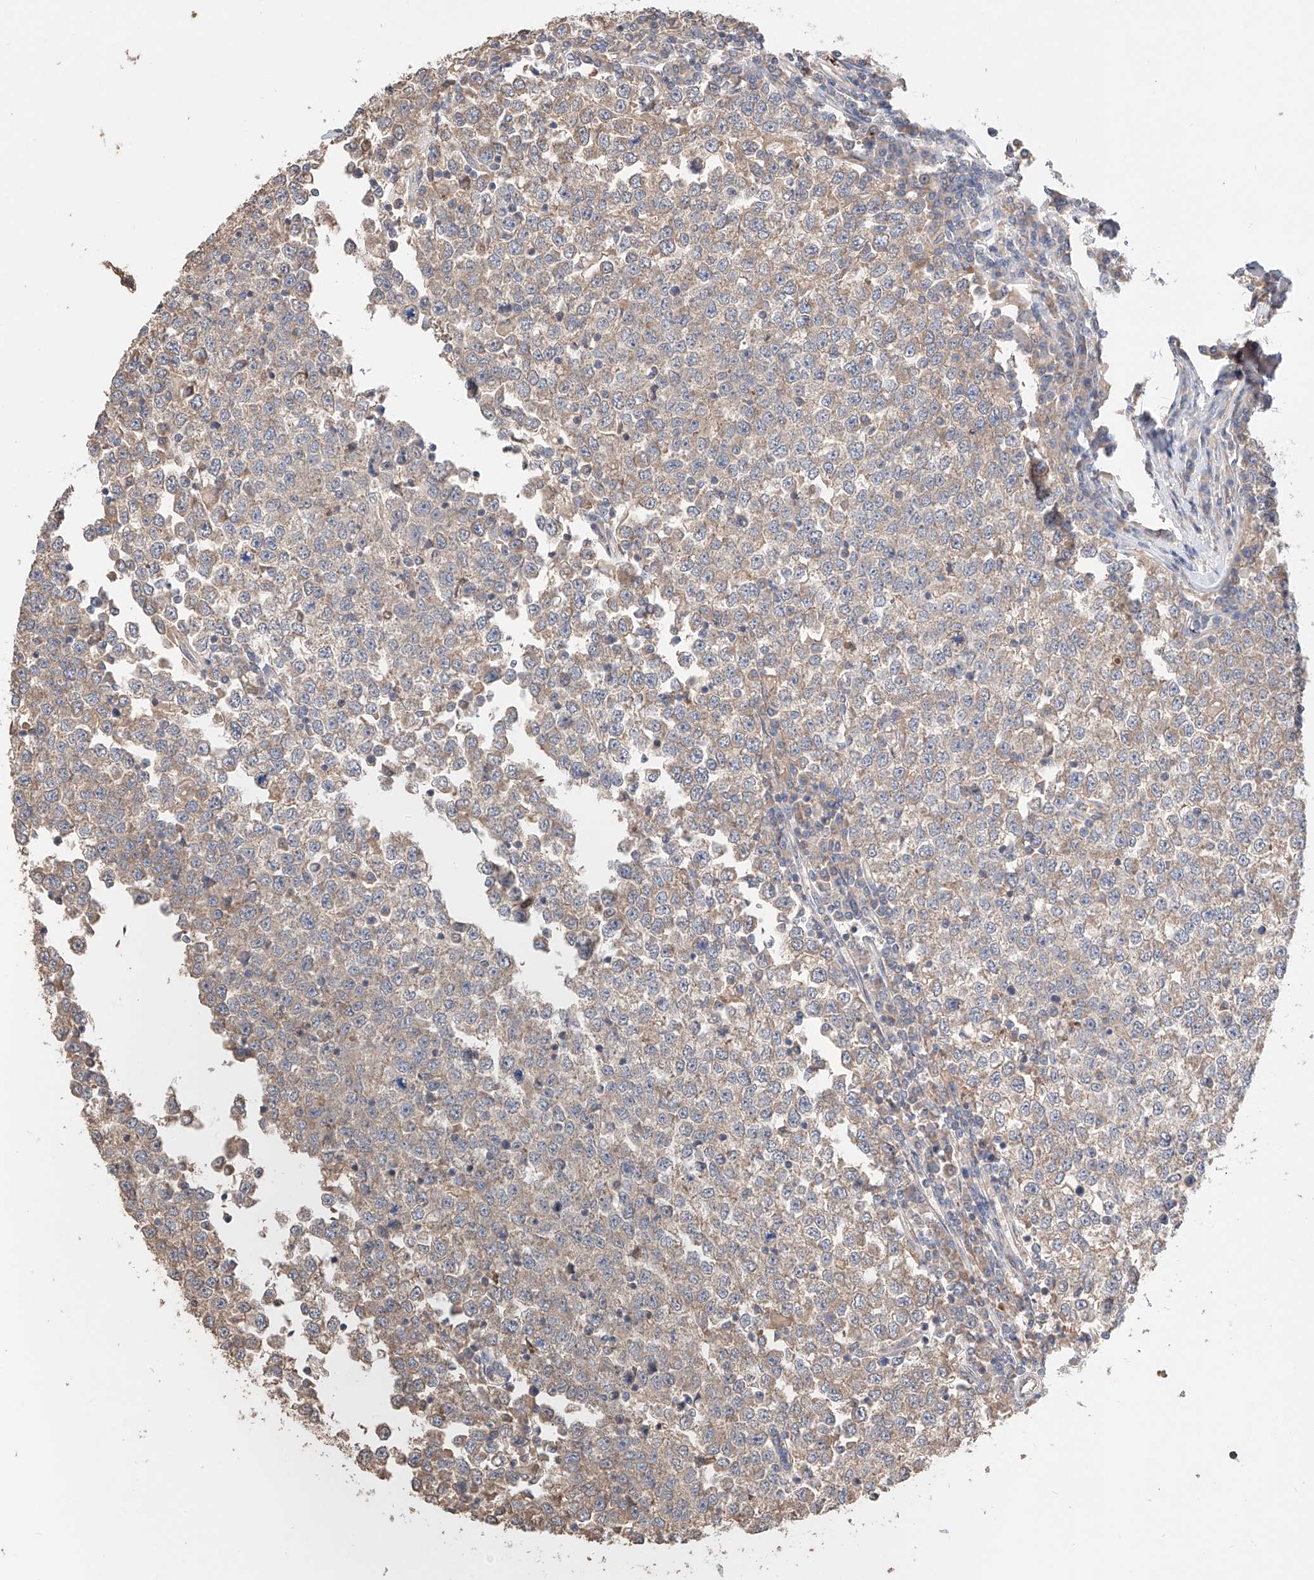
{"staining": {"intensity": "moderate", "quantity": "25%-75%", "location": "cytoplasmic/membranous"}, "tissue": "testis cancer", "cell_type": "Tumor cells", "image_type": "cancer", "snomed": [{"axis": "morphology", "description": "Seminoma, NOS"}, {"axis": "topography", "description": "Testis"}], "caption": "This histopathology image shows testis cancer stained with immunohistochemistry to label a protein in brown. The cytoplasmic/membranous of tumor cells show moderate positivity for the protein. Nuclei are counter-stained blue.", "gene": "ZFHX2", "patient": {"sex": "male", "age": 65}}